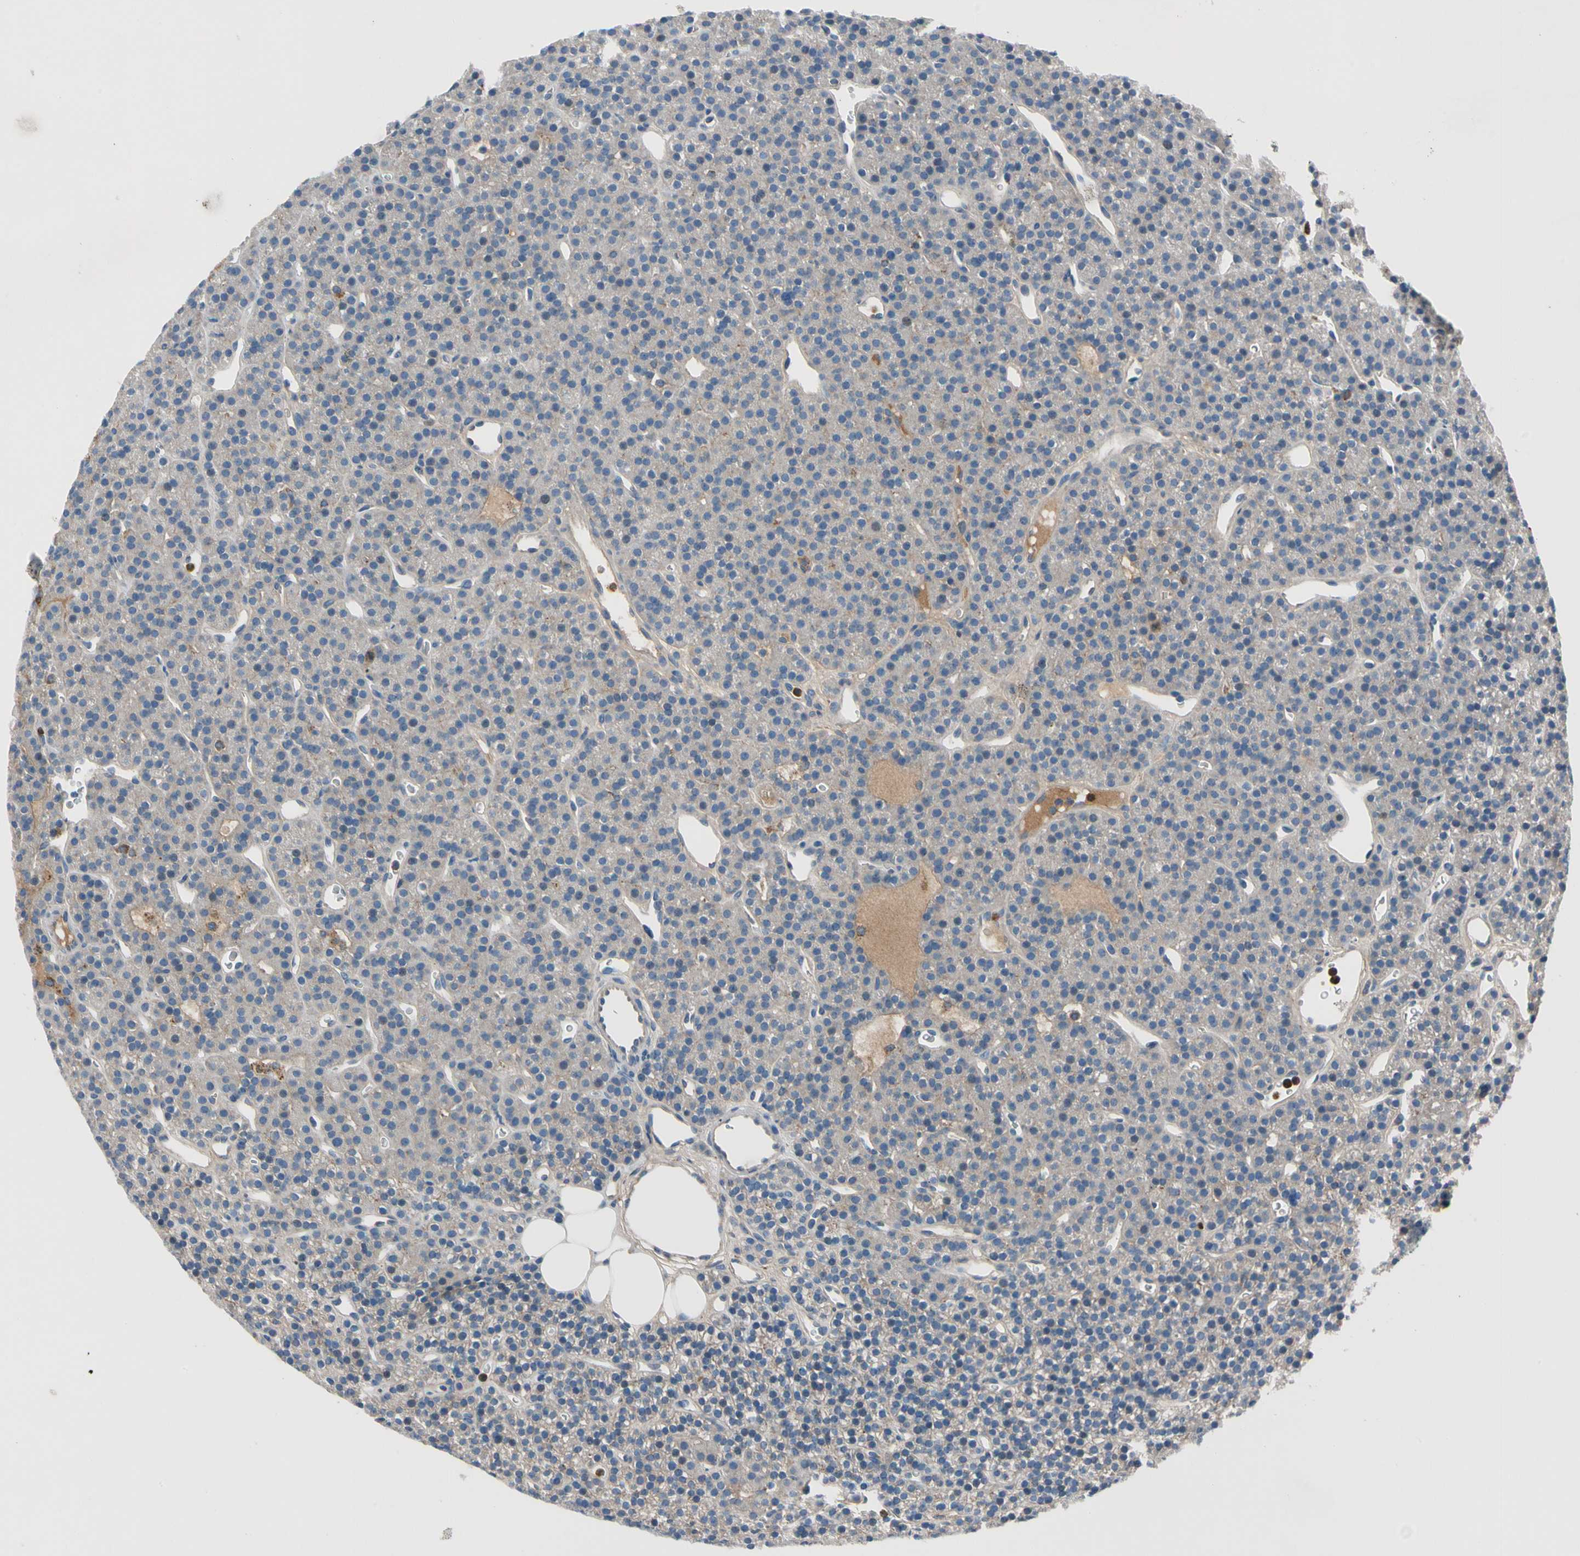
{"staining": {"intensity": "negative", "quantity": "none", "location": "none"}, "tissue": "parathyroid gland", "cell_type": "Glandular cells", "image_type": "normal", "snomed": [{"axis": "morphology", "description": "Normal tissue, NOS"}, {"axis": "morphology", "description": "Hyperplasia, NOS"}, {"axis": "topography", "description": "Parathyroid gland"}], "caption": "High magnification brightfield microscopy of unremarkable parathyroid gland stained with DAB (3,3'-diaminobenzidine) (brown) and counterstained with hematoxylin (blue): glandular cells show no significant expression.", "gene": "HJURP", "patient": {"sex": "male", "age": 44}}